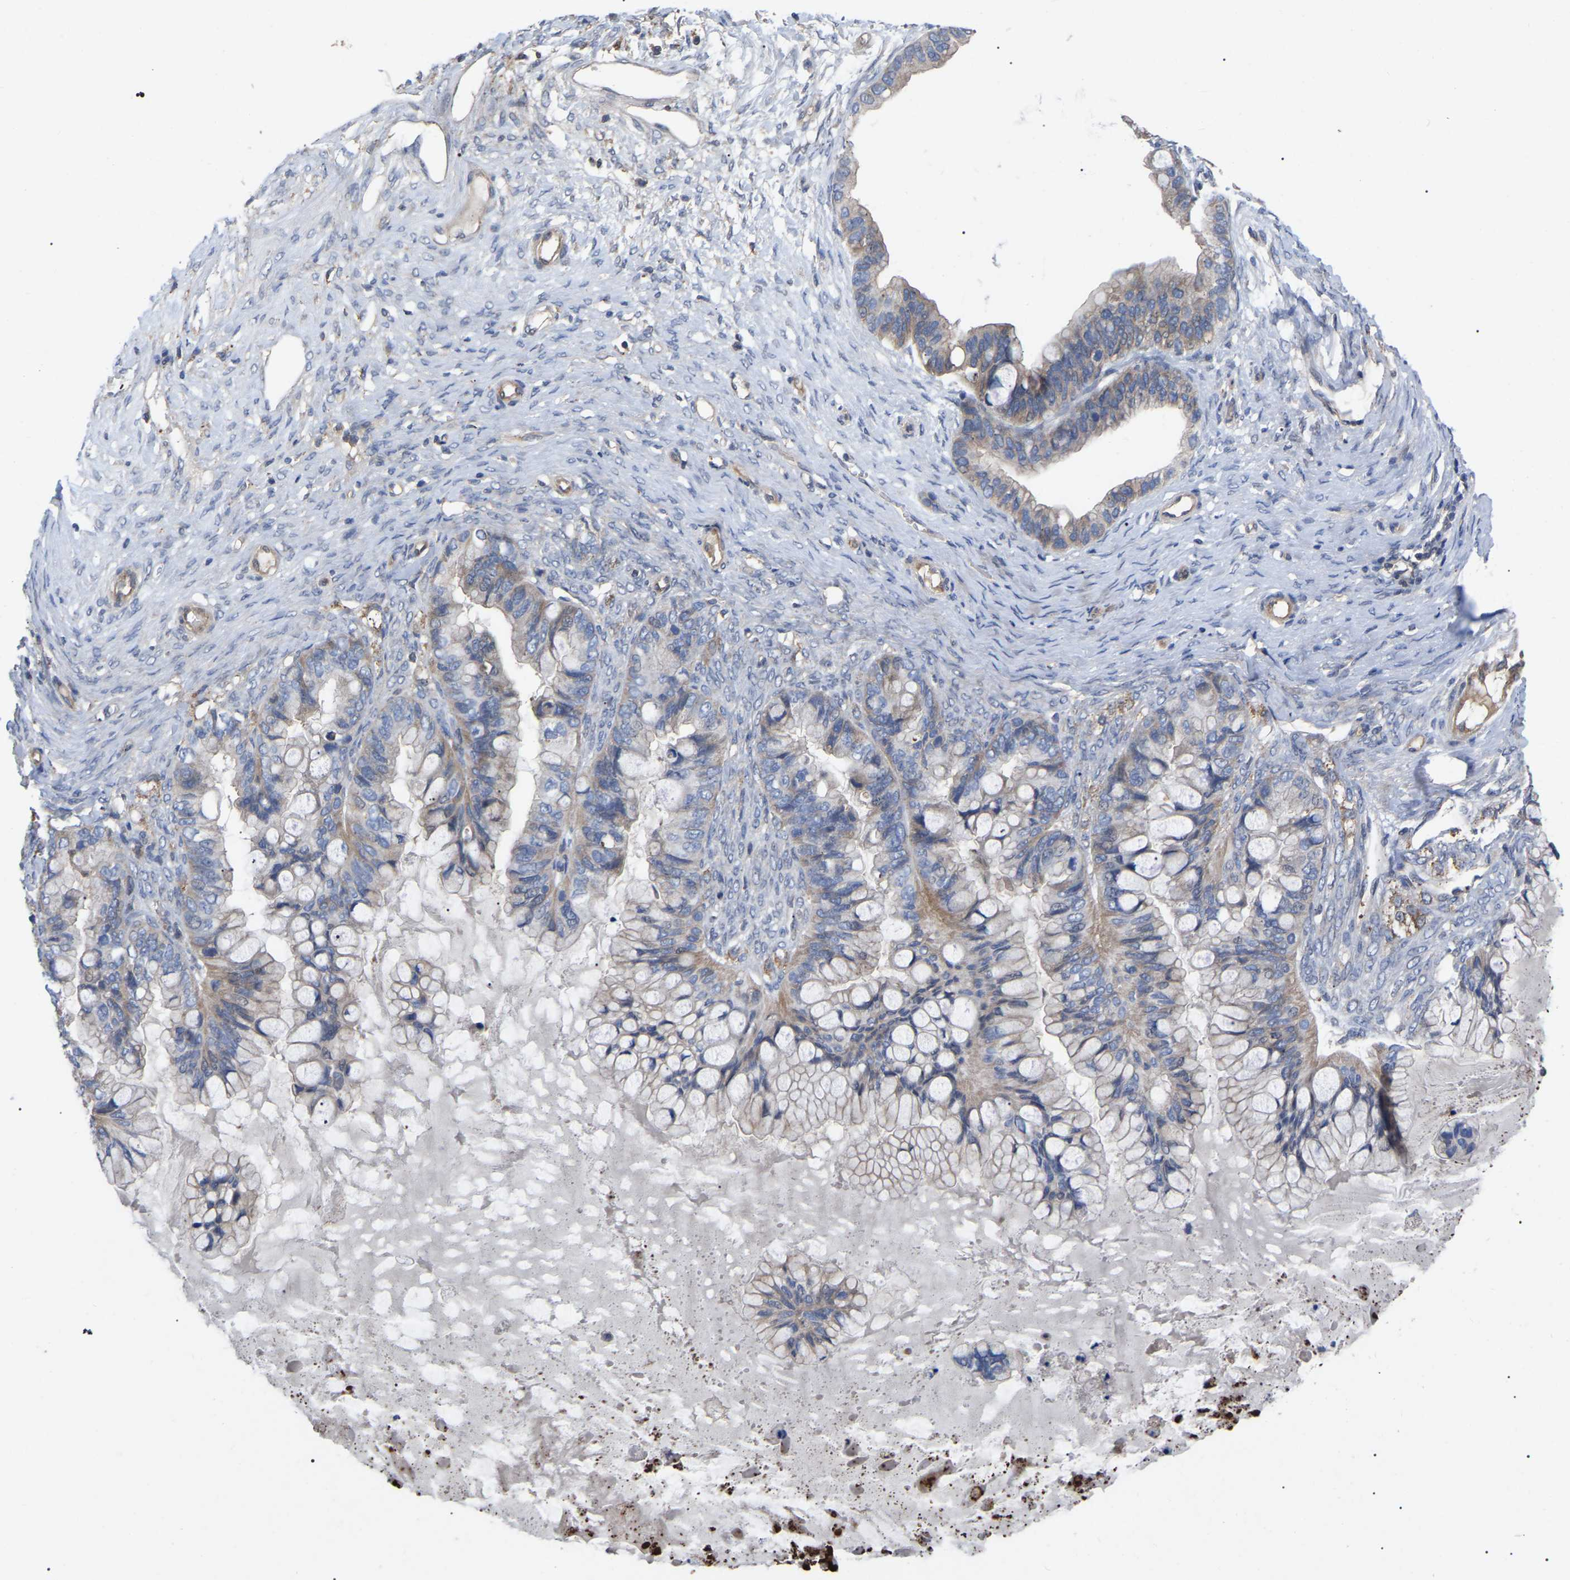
{"staining": {"intensity": "weak", "quantity": ">75%", "location": "cytoplasmic/membranous"}, "tissue": "ovarian cancer", "cell_type": "Tumor cells", "image_type": "cancer", "snomed": [{"axis": "morphology", "description": "Cystadenocarcinoma, mucinous, NOS"}, {"axis": "topography", "description": "Ovary"}], "caption": "Protein staining of ovarian cancer (mucinous cystadenocarcinoma) tissue demonstrates weak cytoplasmic/membranous expression in about >75% of tumor cells.", "gene": "FAM171A2", "patient": {"sex": "female", "age": 80}}